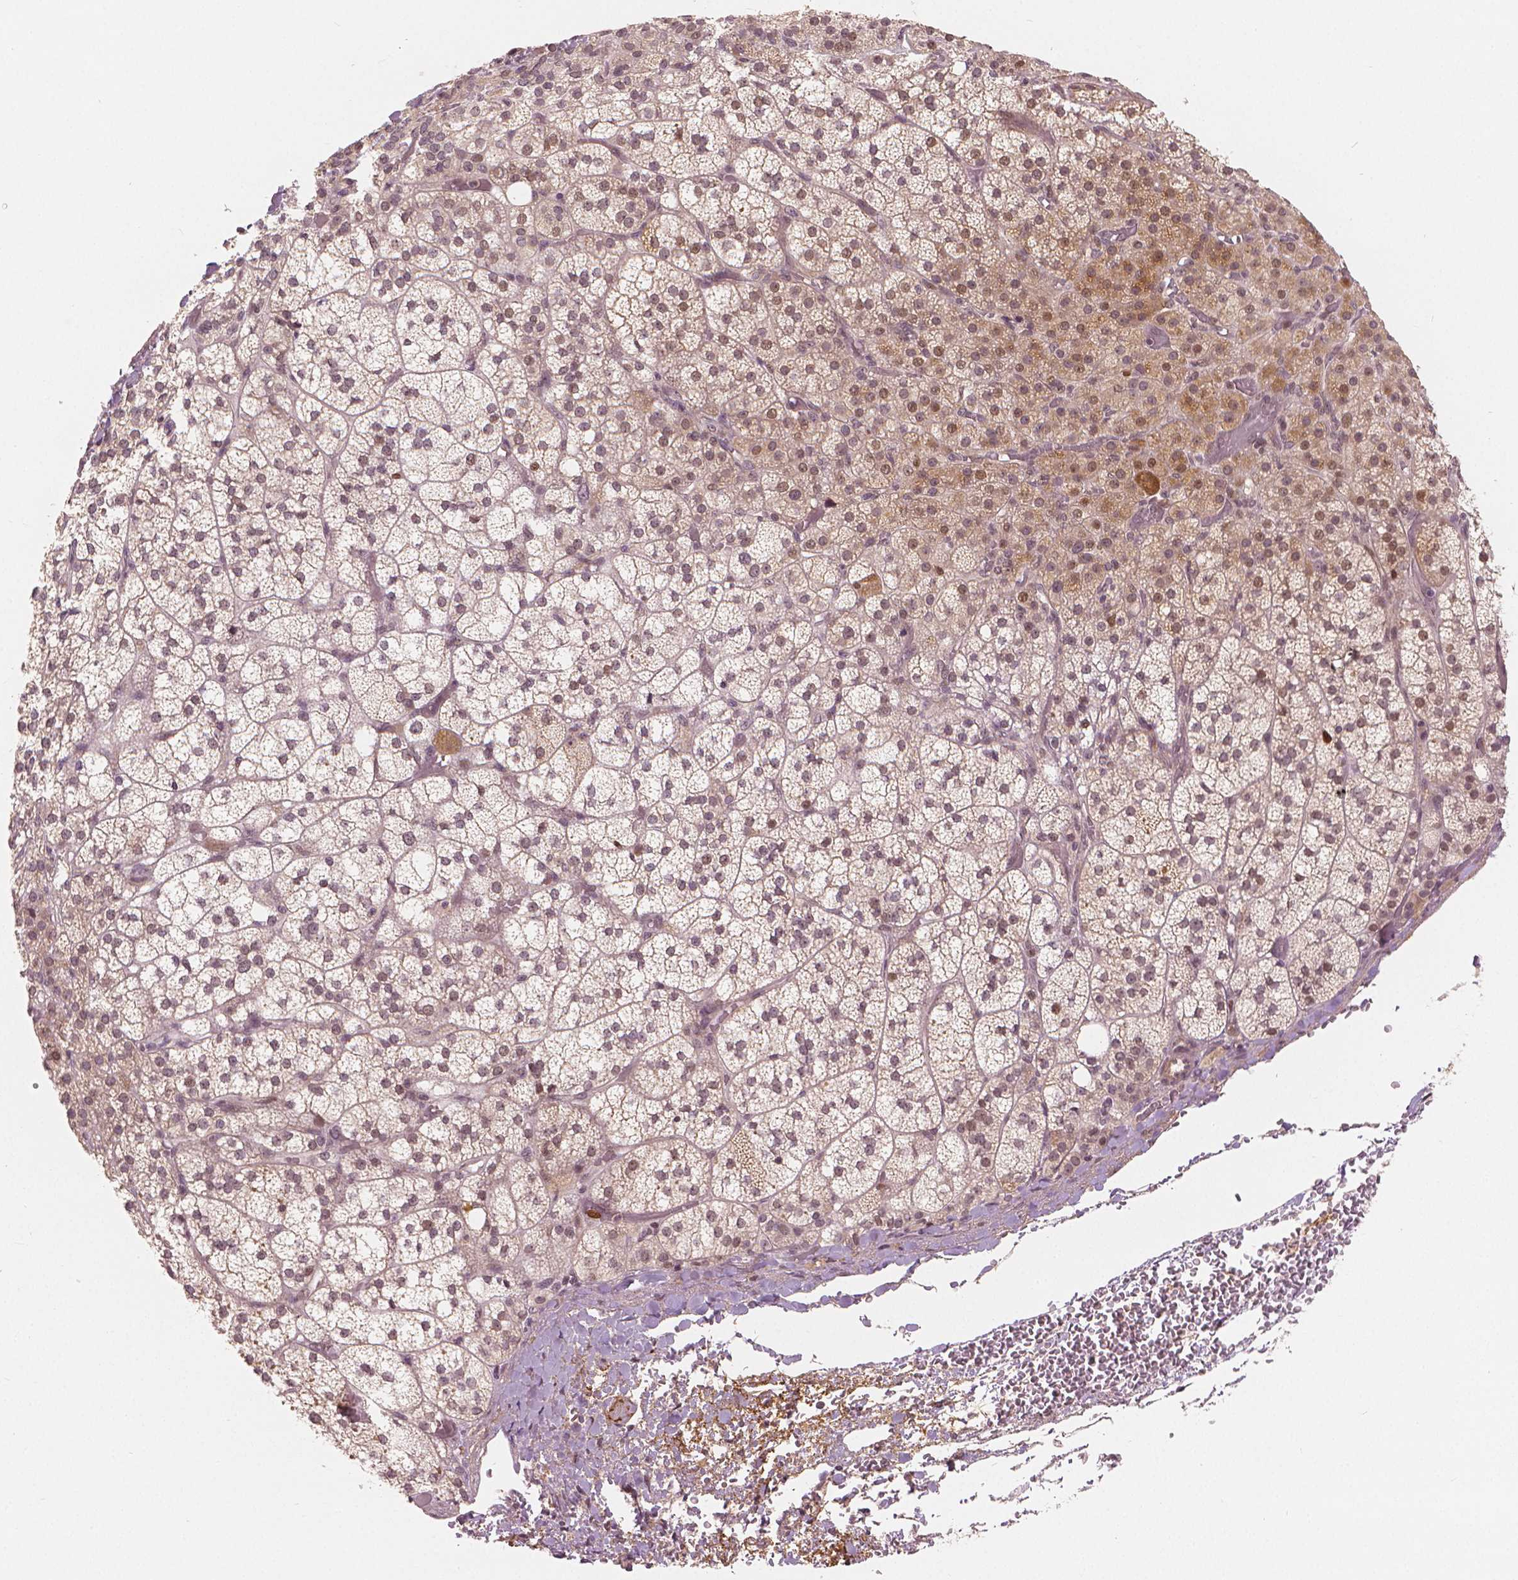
{"staining": {"intensity": "moderate", "quantity": "25%-75%", "location": "nuclear"}, "tissue": "adrenal gland", "cell_type": "Glandular cells", "image_type": "normal", "snomed": [{"axis": "morphology", "description": "Normal tissue, NOS"}, {"axis": "topography", "description": "Adrenal gland"}], "caption": "Glandular cells exhibit moderate nuclear positivity in about 25%-75% of cells in unremarkable adrenal gland. The staining was performed using DAB (3,3'-diaminobenzidine), with brown indicating positive protein expression. Nuclei are stained blue with hematoxylin.", "gene": "NSD2", "patient": {"sex": "female", "age": 60}}